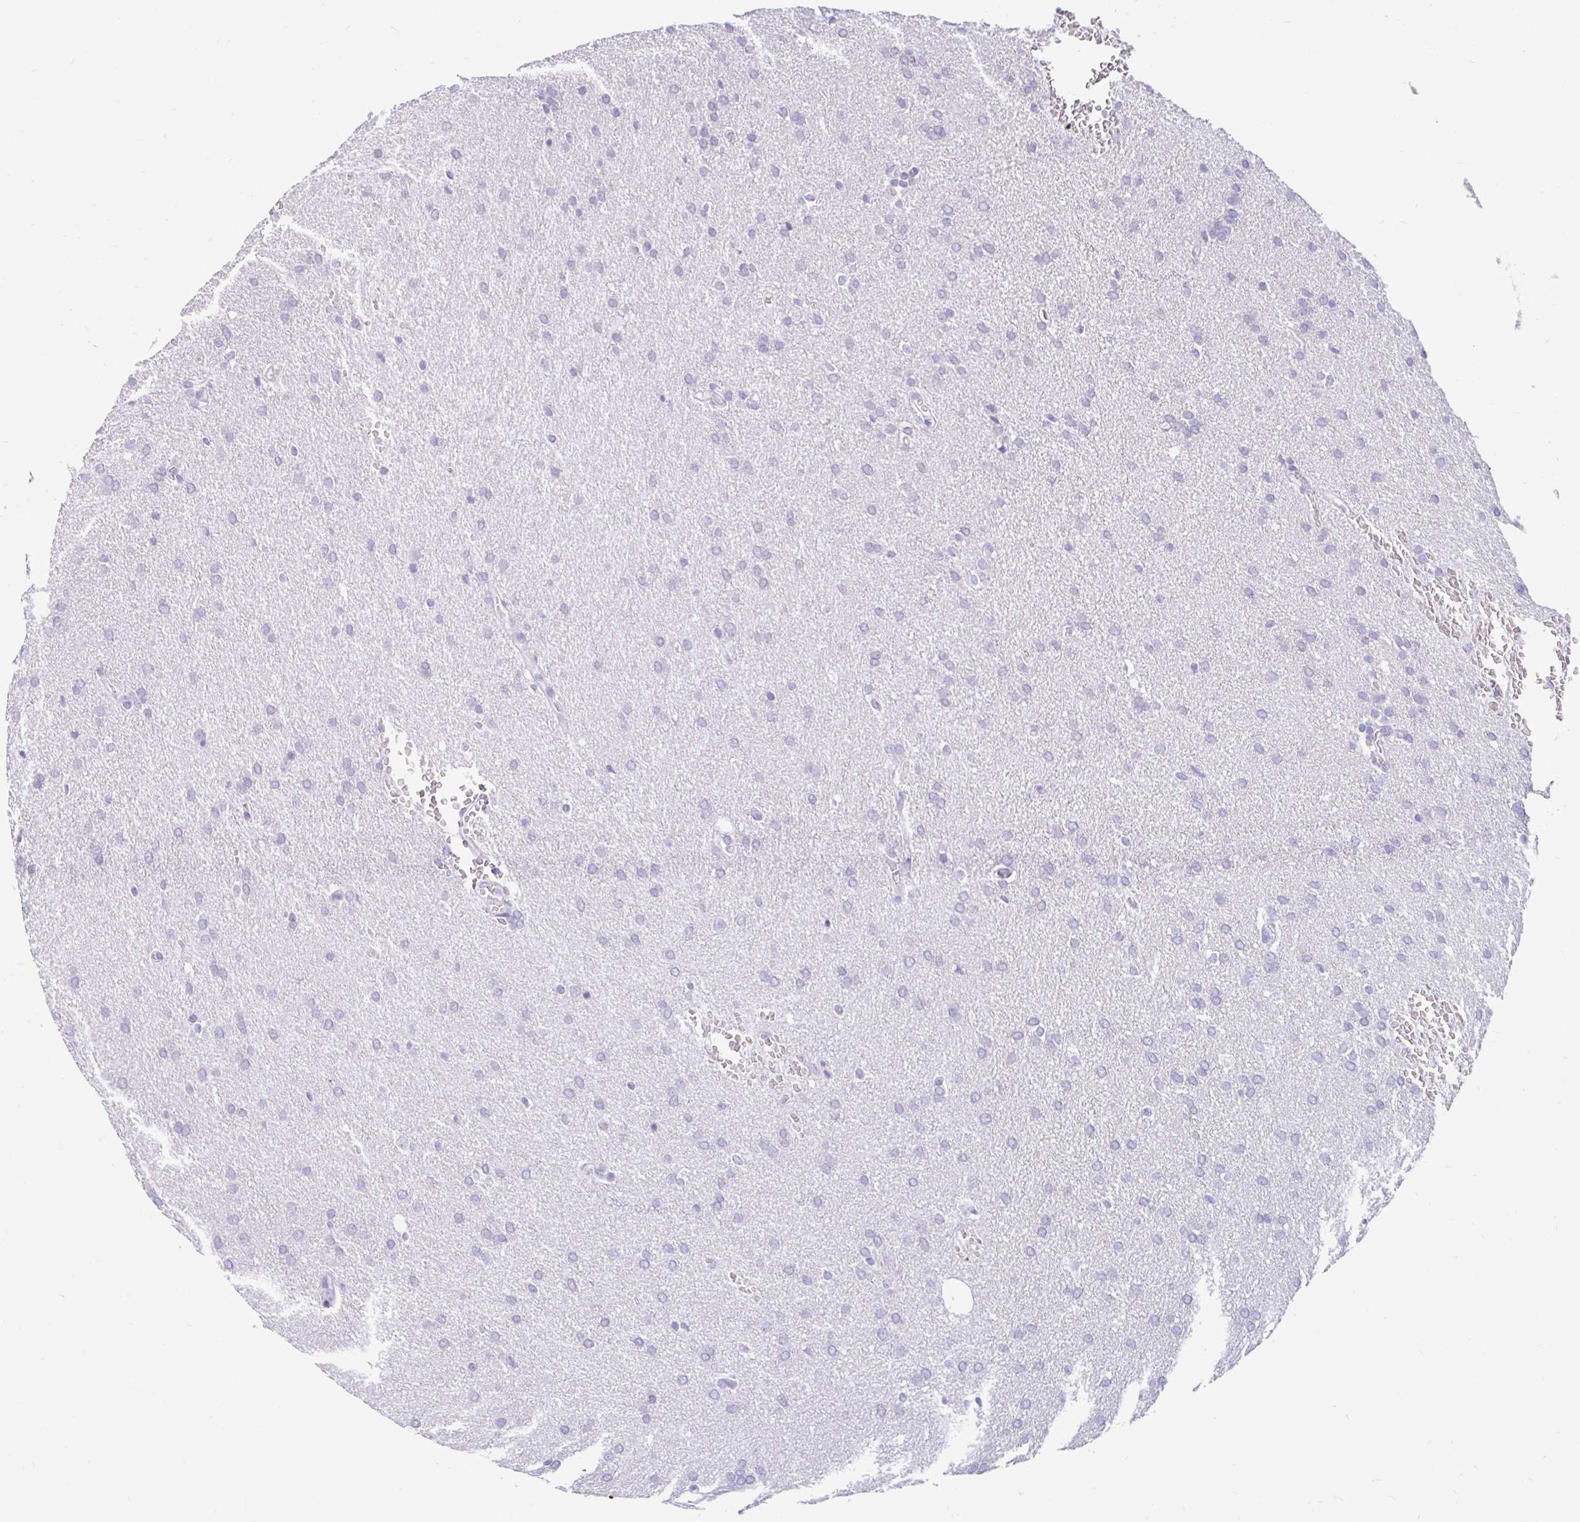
{"staining": {"intensity": "negative", "quantity": "none", "location": "none"}, "tissue": "glioma", "cell_type": "Tumor cells", "image_type": "cancer", "snomed": [{"axis": "morphology", "description": "Glioma, malignant, Low grade"}, {"axis": "topography", "description": "Brain"}], "caption": "Immunohistochemistry (IHC) photomicrograph of neoplastic tissue: malignant glioma (low-grade) stained with DAB shows no significant protein staining in tumor cells. (DAB (3,3'-diaminobenzidine) immunohistochemistry (IHC), high magnification).", "gene": "KIAA2013", "patient": {"sex": "female", "age": 33}}